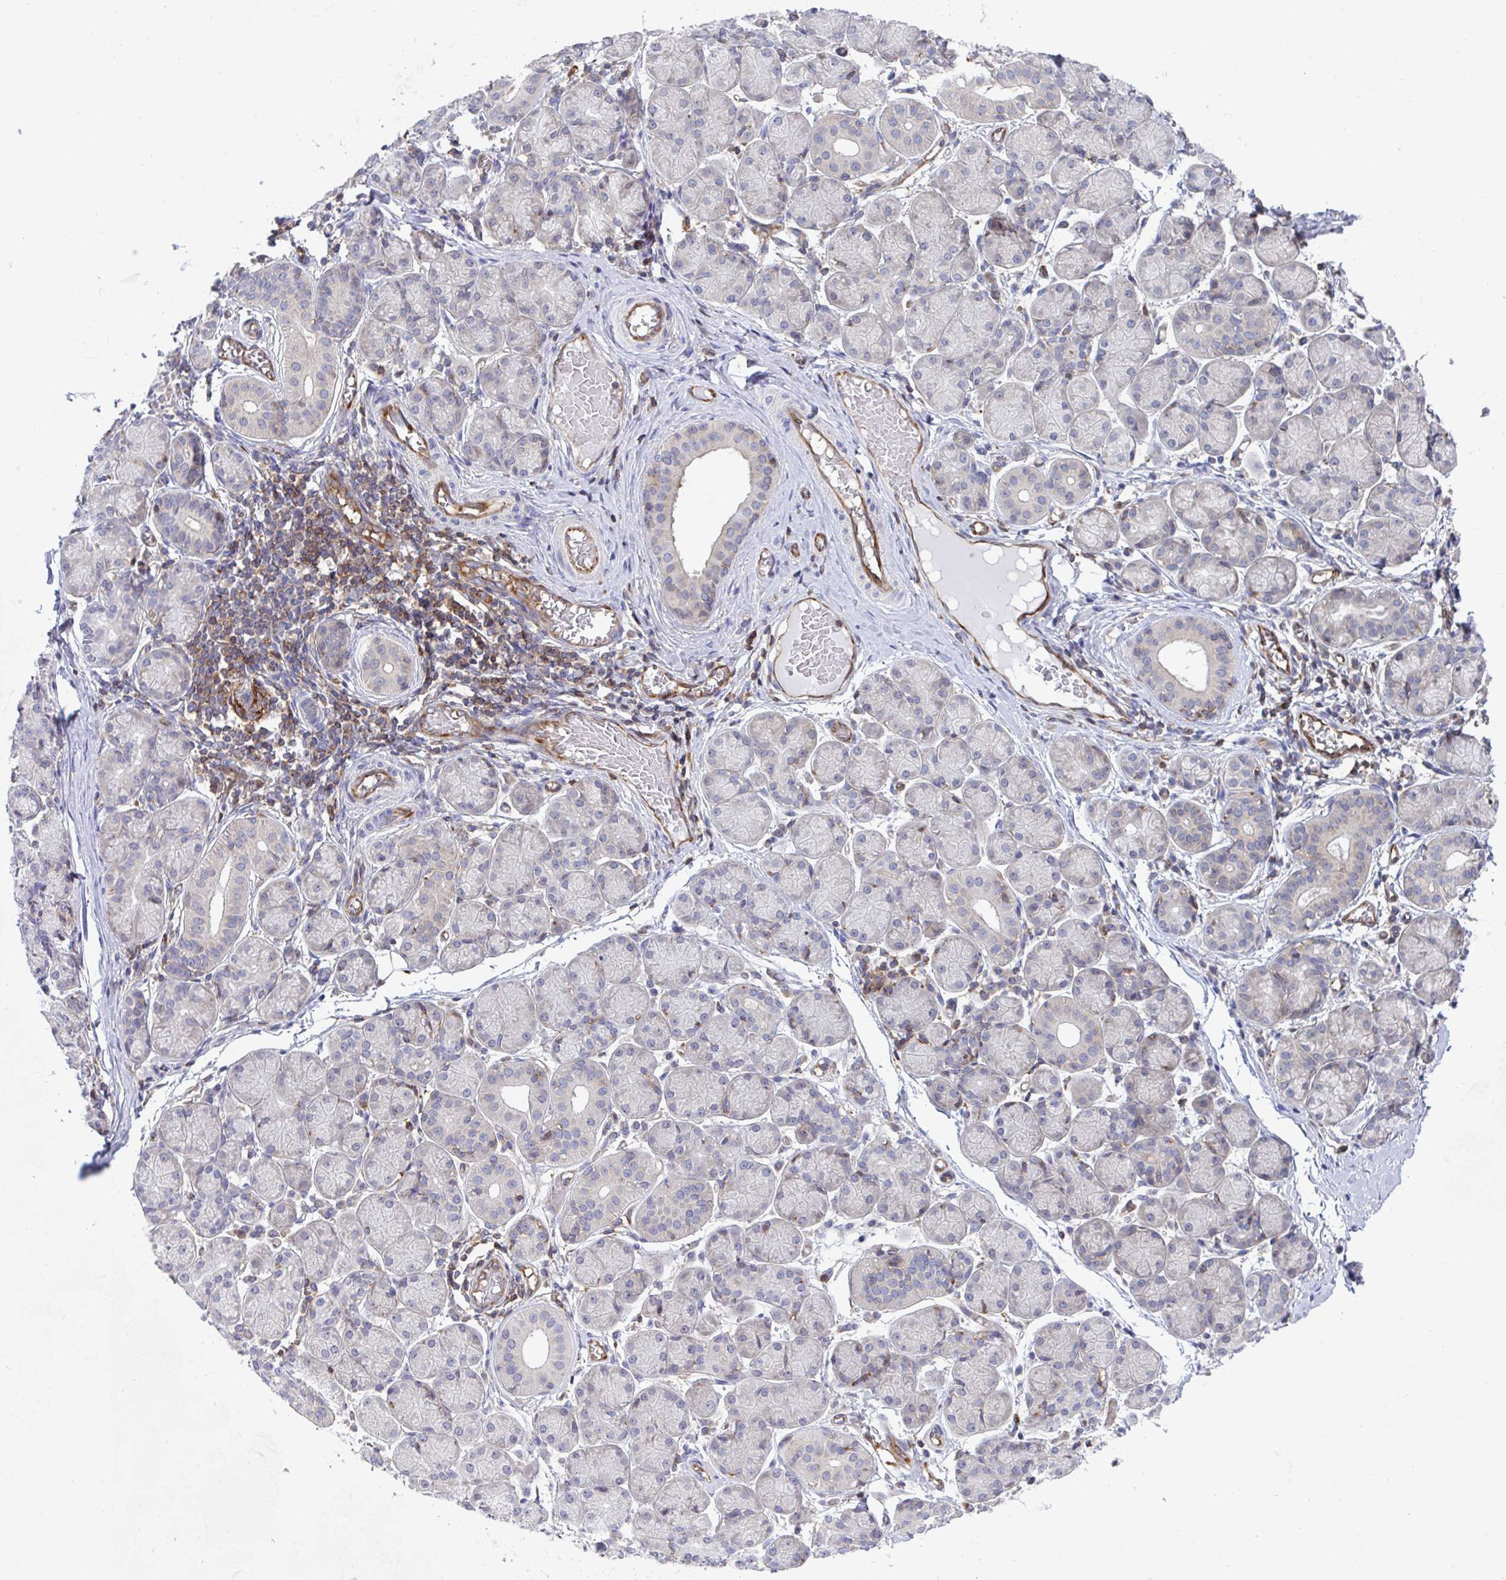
{"staining": {"intensity": "negative", "quantity": "none", "location": "none"}, "tissue": "salivary gland", "cell_type": "Glandular cells", "image_type": "normal", "snomed": [{"axis": "morphology", "description": "Normal tissue, NOS"}, {"axis": "topography", "description": "Salivary gland"}], "caption": "This histopathology image is of benign salivary gland stained with IHC to label a protein in brown with the nuclei are counter-stained blue. There is no positivity in glandular cells. (DAB immunohistochemistry (IHC), high magnification).", "gene": "WNK1", "patient": {"sex": "female", "age": 24}}